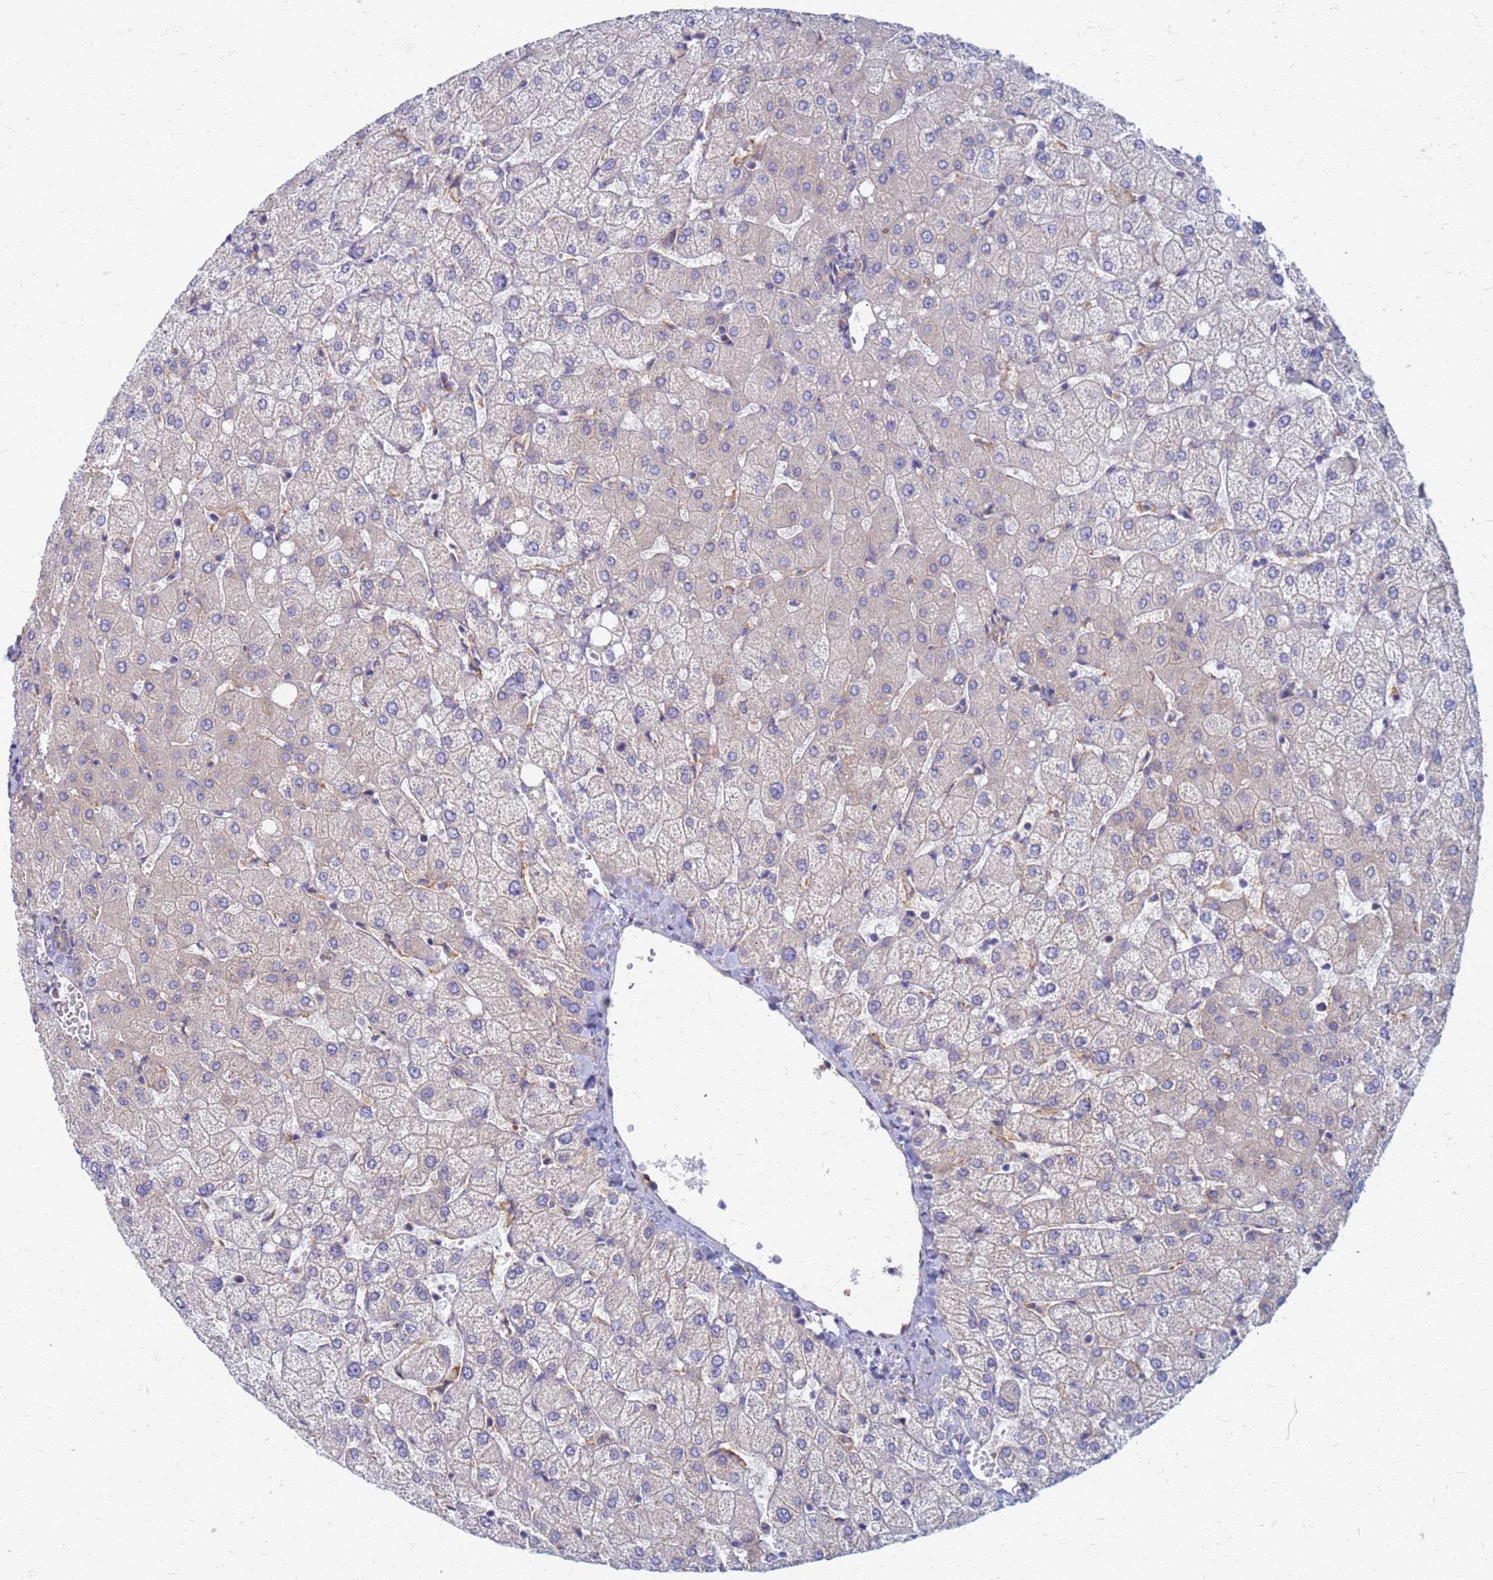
{"staining": {"intensity": "negative", "quantity": "none", "location": "none"}, "tissue": "liver", "cell_type": "Cholangiocytes", "image_type": "normal", "snomed": [{"axis": "morphology", "description": "Normal tissue, NOS"}, {"axis": "topography", "description": "Liver"}], "caption": "Immunohistochemistry (IHC) micrograph of normal liver: liver stained with DAB (3,3'-diaminobenzidine) displays no significant protein positivity in cholangiocytes. (Immunohistochemistry, brightfield microscopy, high magnification).", "gene": "EEA1", "patient": {"sex": "female", "age": 54}}